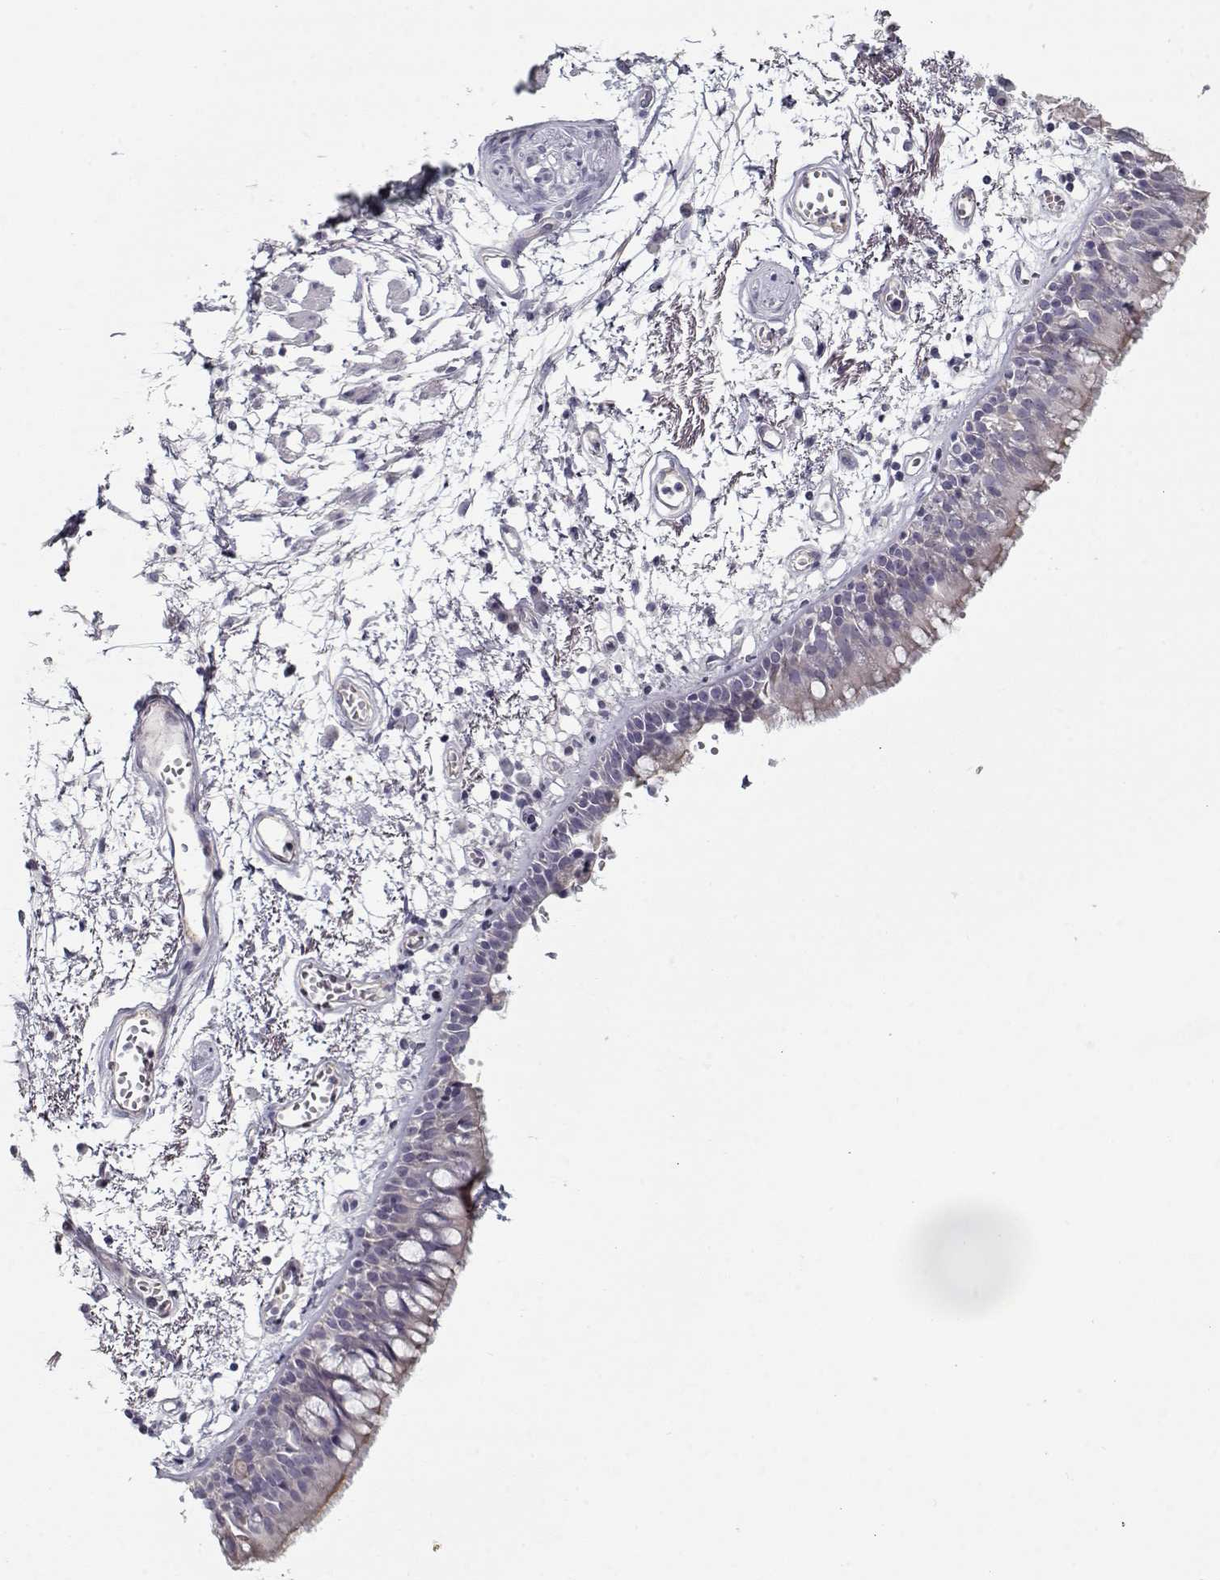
{"staining": {"intensity": "weak", "quantity": "<25%", "location": "cytoplasmic/membranous"}, "tissue": "bronchus", "cell_type": "Respiratory epithelial cells", "image_type": "normal", "snomed": [{"axis": "morphology", "description": "Normal tissue, NOS"}, {"axis": "morphology", "description": "Squamous cell carcinoma, NOS"}, {"axis": "topography", "description": "Cartilage tissue"}, {"axis": "topography", "description": "Bronchus"}, {"axis": "topography", "description": "Lung"}], "caption": "Immunohistochemistry (IHC) image of normal human bronchus stained for a protein (brown), which exhibits no staining in respiratory epithelial cells. (DAB immunohistochemistry (IHC), high magnification).", "gene": "DDX25", "patient": {"sex": "male", "age": 66}}